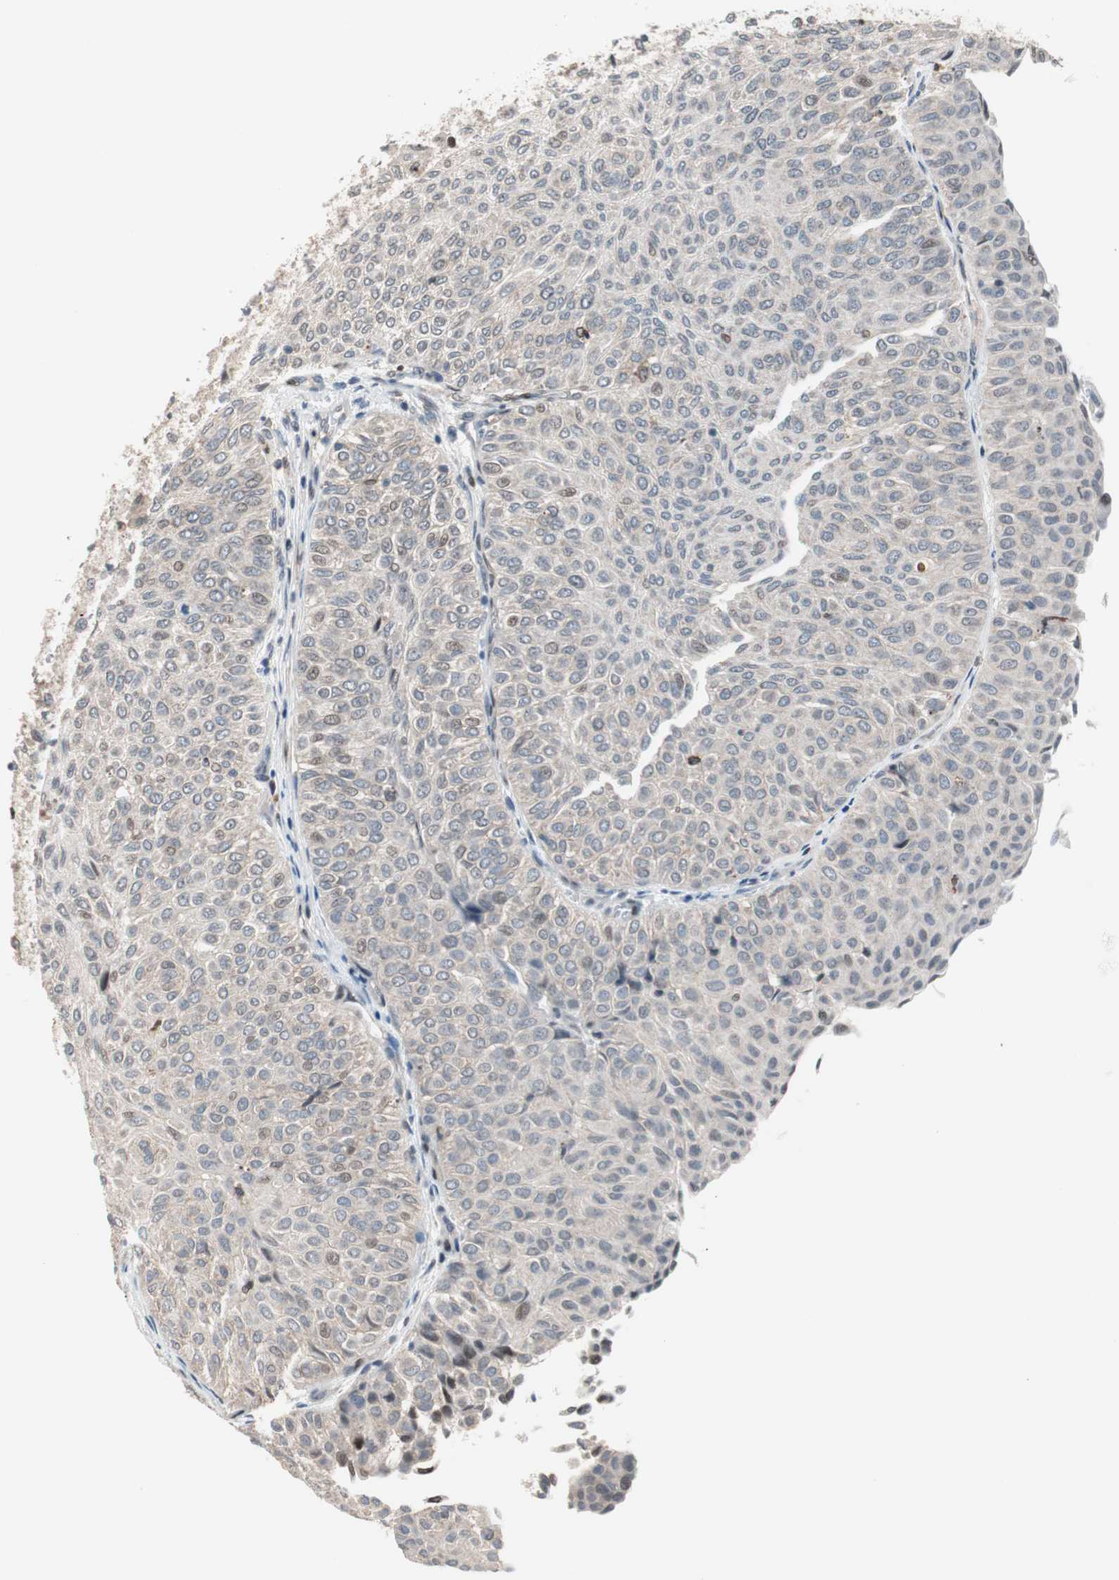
{"staining": {"intensity": "weak", "quantity": "<25%", "location": "nuclear"}, "tissue": "urothelial cancer", "cell_type": "Tumor cells", "image_type": "cancer", "snomed": [{"axis": "morphology", "description": "Urothelial carcinoma, Low grade"}, {"axis": "topography", "description": "Urinary bladder"}], "caption": "A micrograph of low-grade urothelial carcinoma stained for a protein demonstrates no brown staining in tumor cells.", "gene": "POLH", "patient": {"sex": "male", "age": 78}}